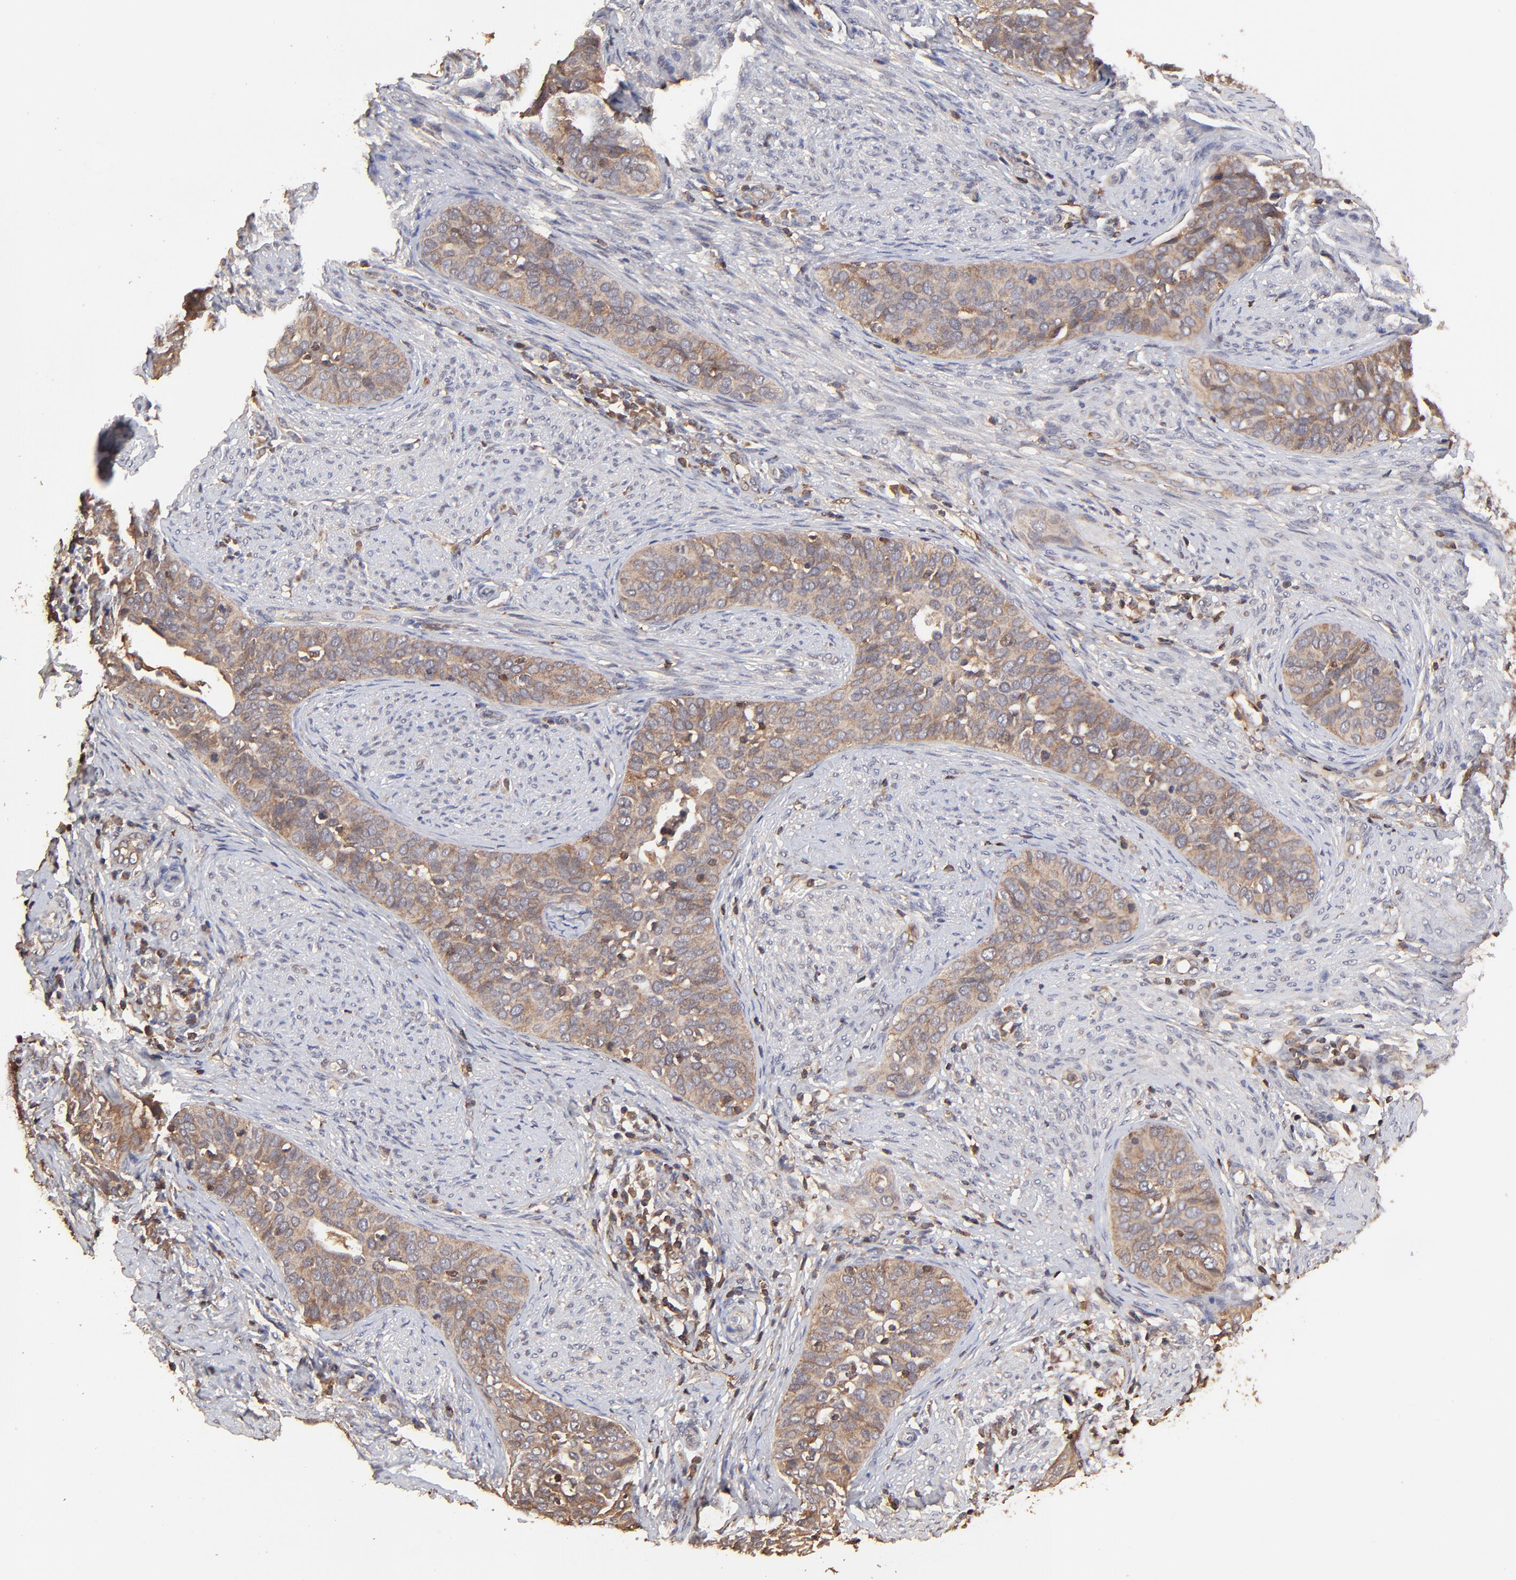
{"staining": {"intensity": "moderate", "quantity": ">75%", "location": "cytoplasmic/membranous"}, "tissue": "cervical cancer", "cell_type": "Tumor cells", "image_type": "cancer", "snomed": [{"axis": "morphology", "description": "Squamous cell carcinoma, NOS"}, {"axis": "topography", "description": "Cervix"}], "caption": "The micrograph reveals immunohistochemical staining of cervical cancer (squamous cell carcinoma). There is moderate cytoplasmic/membranous staining is appreciated in about >75% of tumor cells.", "gene": "STON2", "patient": {"sex": "female", "age": 31}}